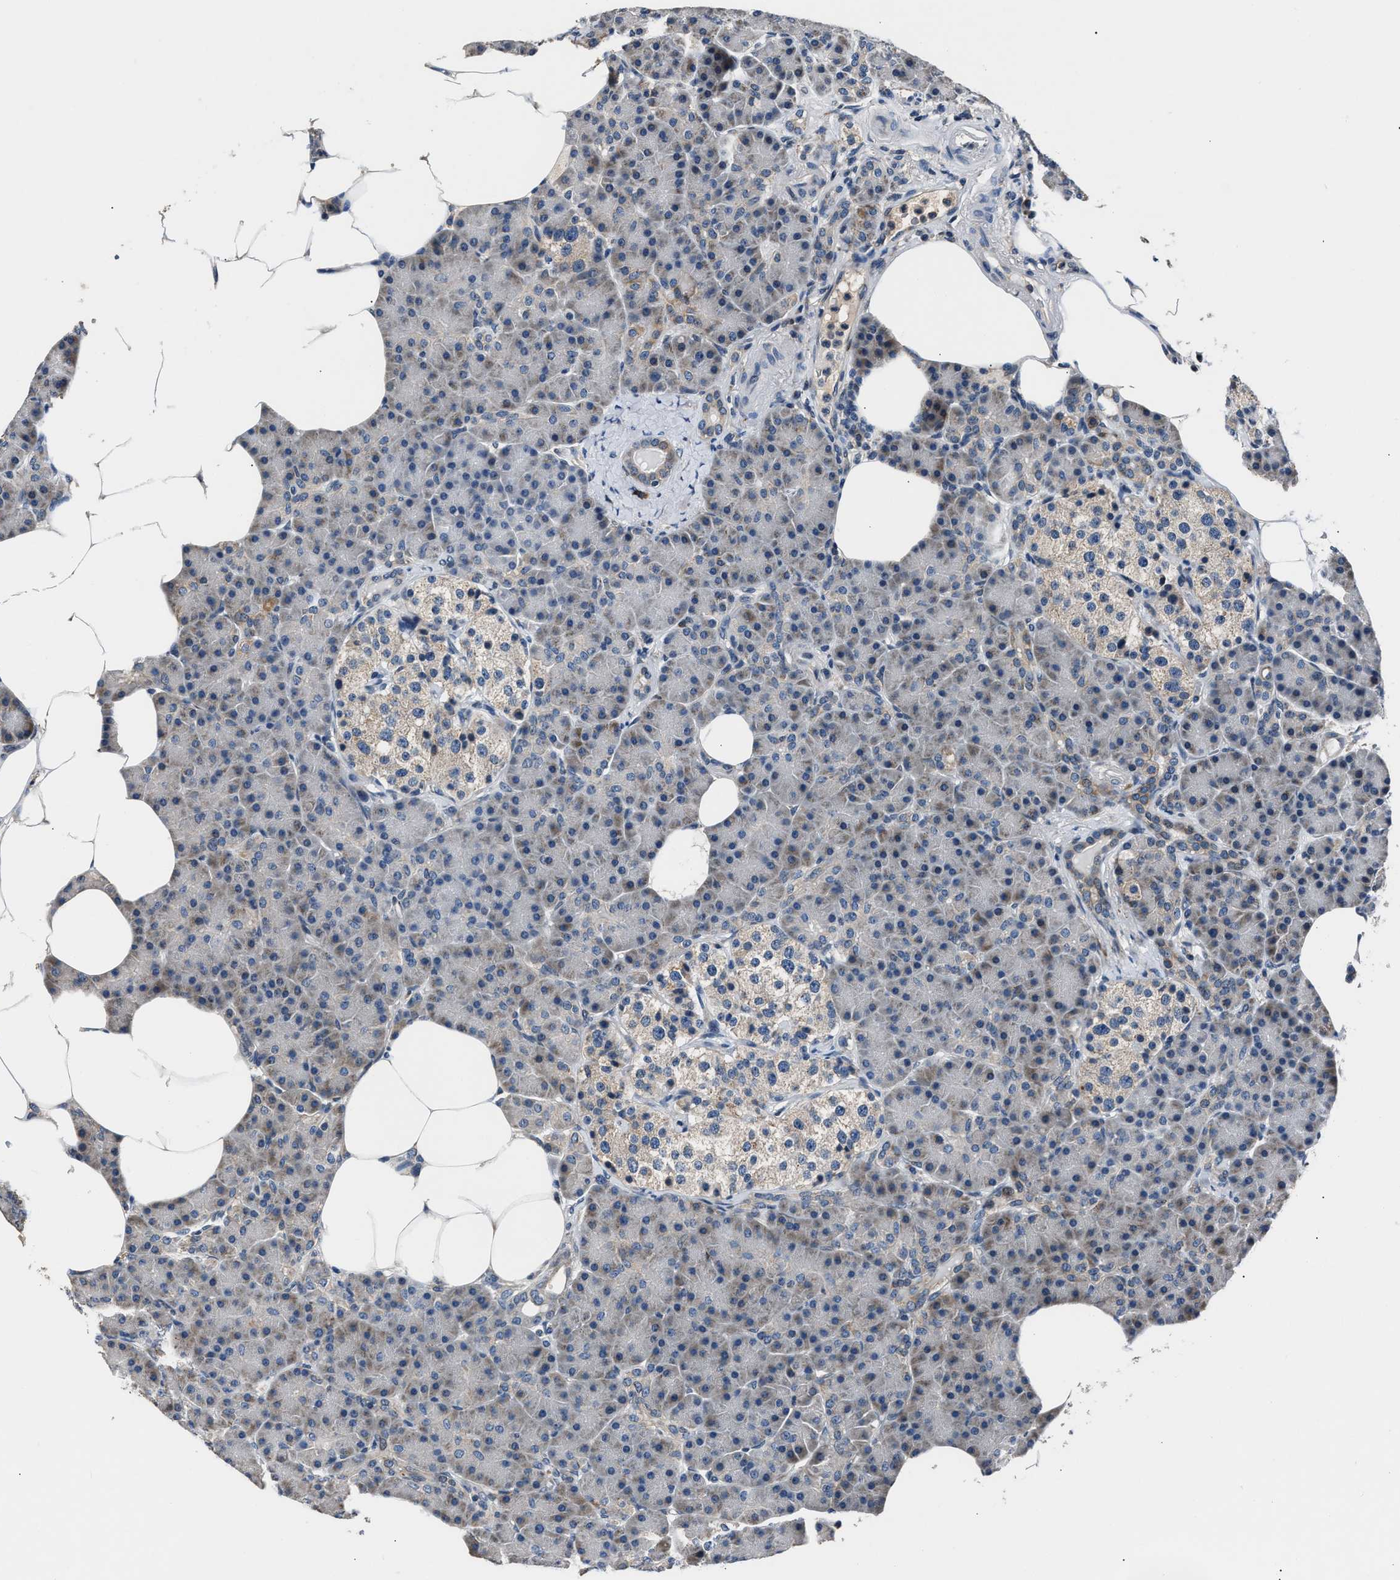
{"staining": {"intensity": "weak", "quantity": "<25%", "location": "cytoplasmic/membranous"}, "tissue": "pancreas", "cell_type": "Exocrine glandular cells", "image_type": "normal", "snomed": [{"axis": "morphology", "description": "Normal tissue, NOS"}, {"axis": "topography", "description": "Pancreas"}], "caption": "There is no significant positivity in exocrine glandular cells of pancreas. (IHC, brightfield microscopy, high magnification).", "gene": "DNAJC24", "patient": {"sex": "female", "age": 70}}